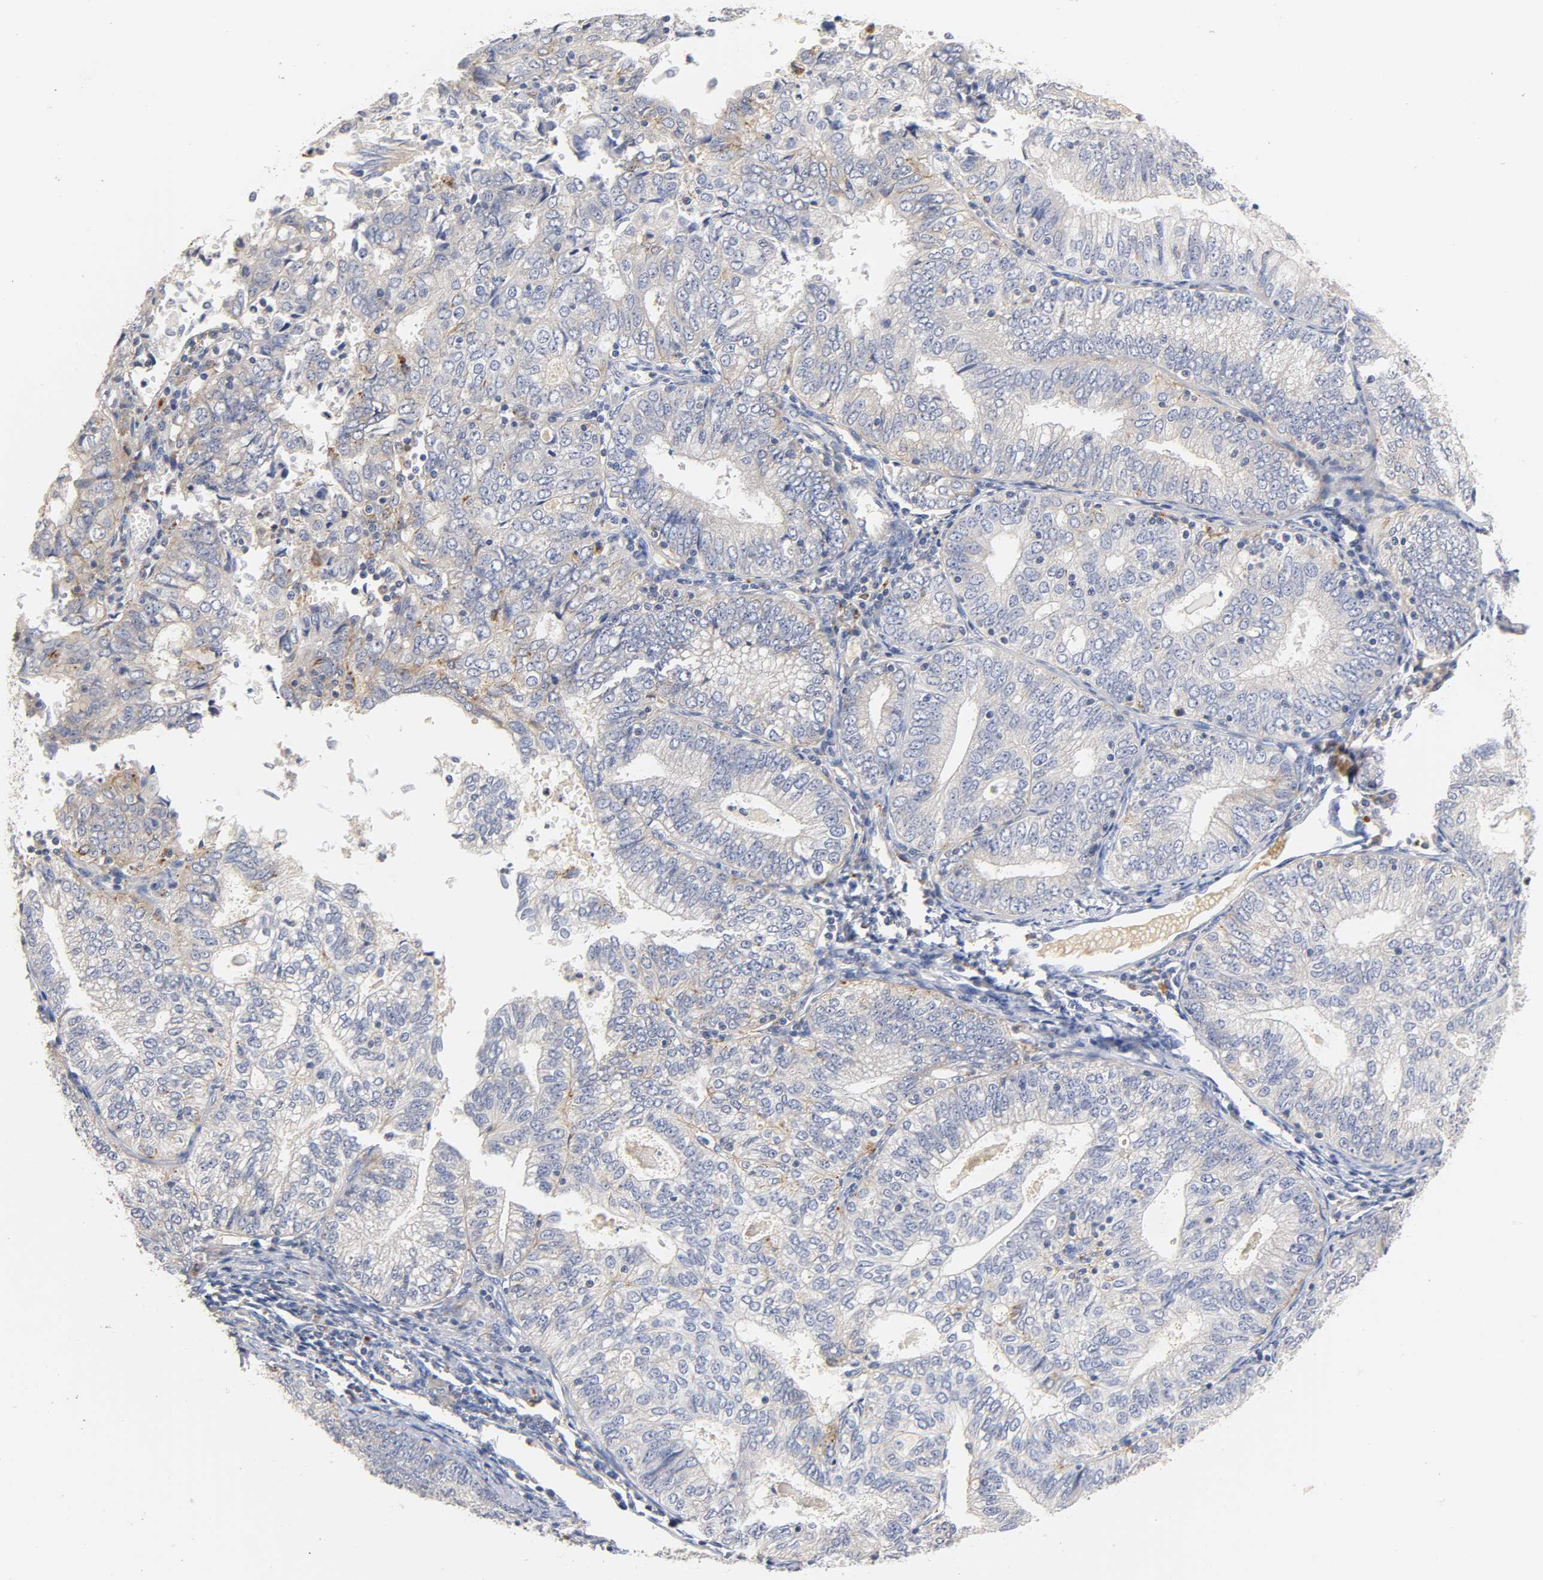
{"staining": {"intensity": "weak", "quantity": "<25%", "location": "cytoplasmic/membranous"}, "tissue": "endometrial cancer", "cell_type": "Tumor cells", "image_type": "cancer", "snomed": [{"axis": "morphology", "description": "Adenocarcinoma, NOS"}, {"axis": "topography", "description": "Endometrium"}], "caption": "Protein analysis of endometrial adenocarcinoma shows no significant positivity in tumor cells. (DAB immunohistochemistry (IHC) visualized using brightfield microscopy, high magnification).", "gene": "SEMA5A", "patient": {"sex": "female", "age": 69}}